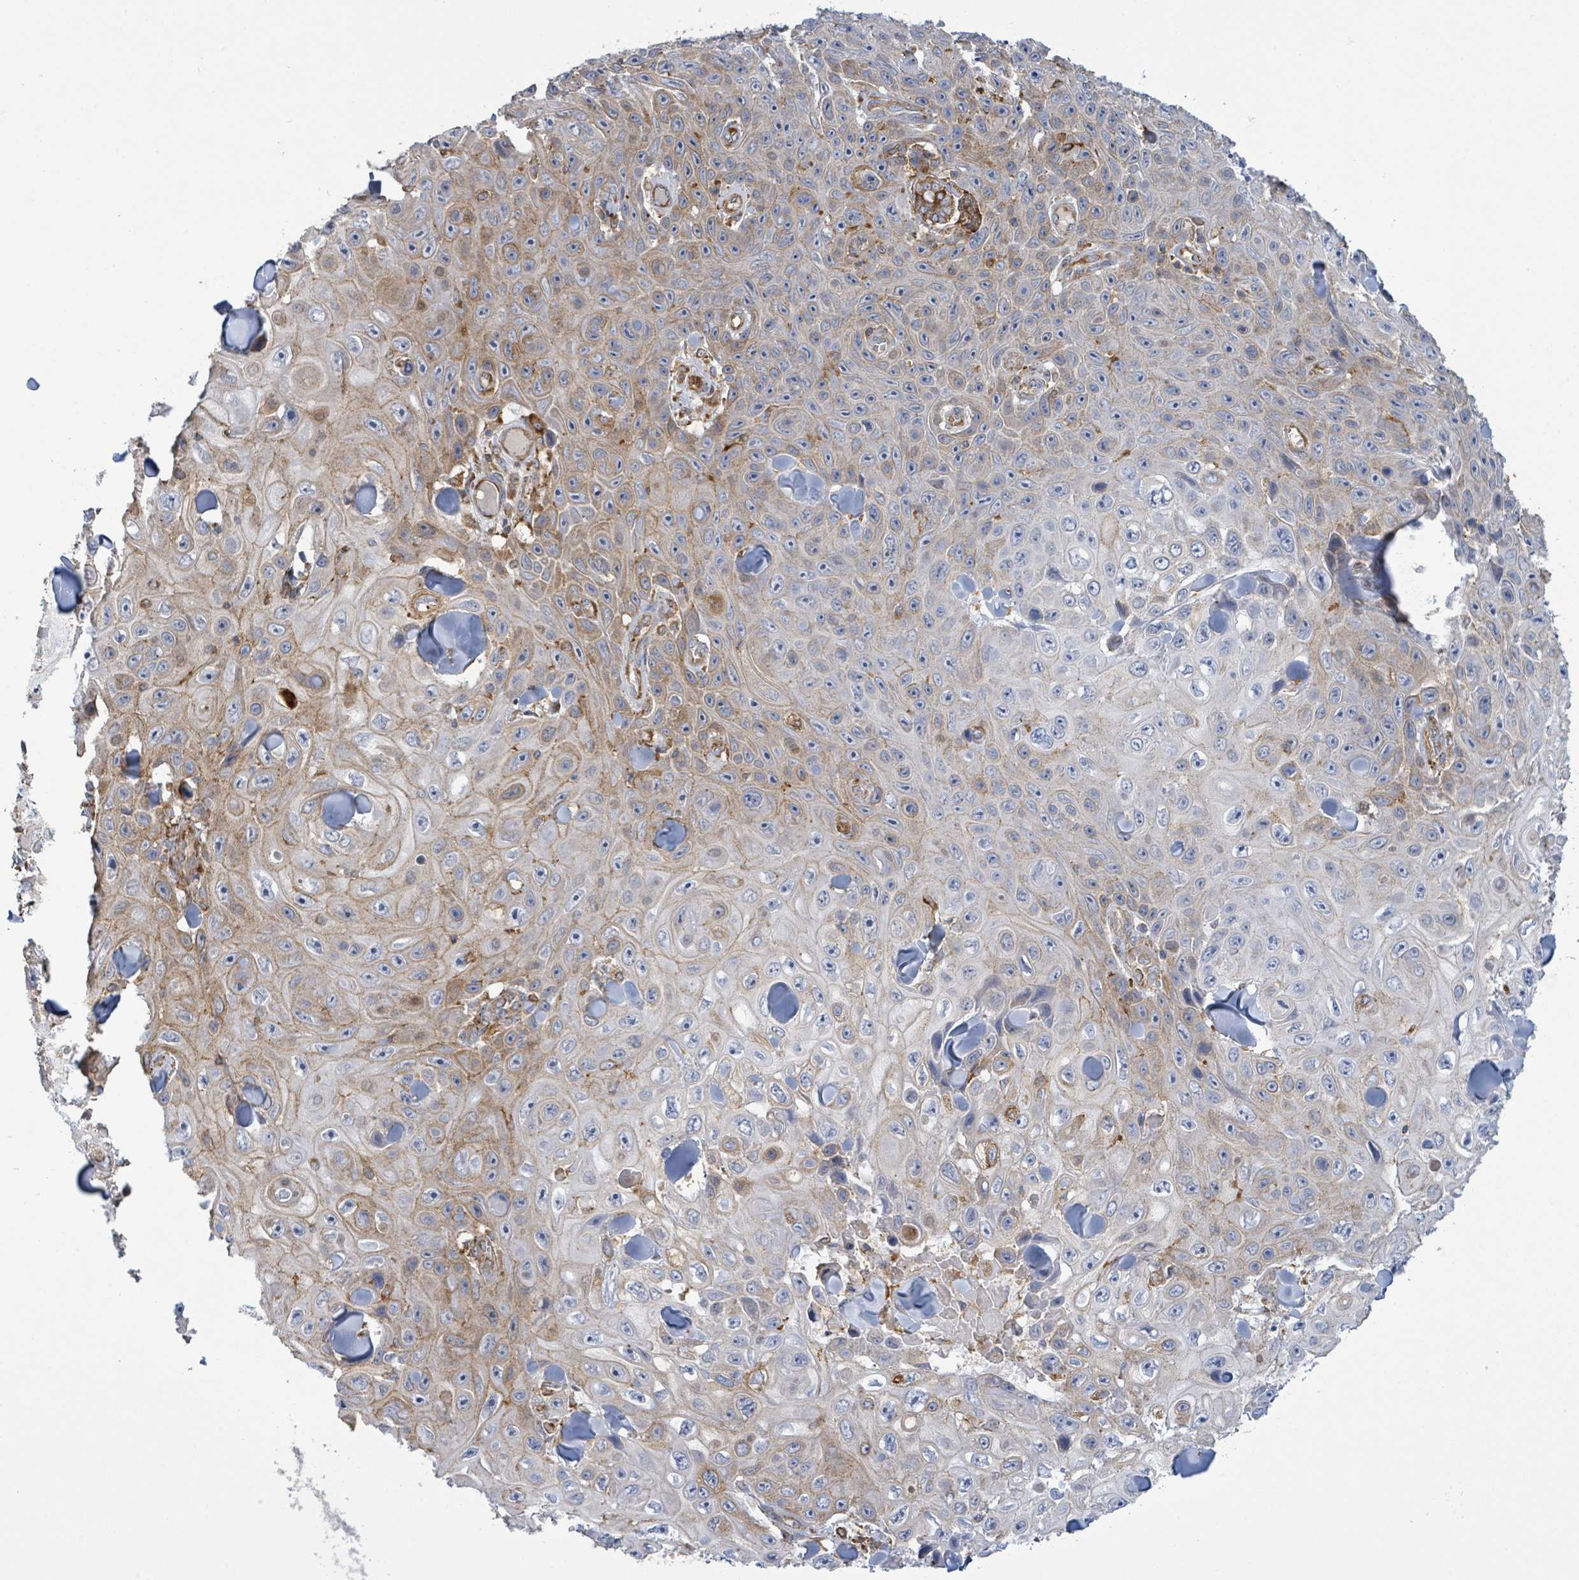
{"staining": {"intensity": "moderate", "quantity": "25%-75%", "location": "cytoplasmic/membranous"}, "tissue": "skin cancer", "cell_type": "Tumor cells", "image_type": "cancer", "snomed": [{"axis": "morphology", "description": "Squamous cell carcinoma, NOS"}, {"axis": "topography", "description": "Skin"}], "caption": "Immunohistochemical staining of human skin cancer (squamous cell carcinoma) exhibits medium levels of moderate cytoplasmic/membranous staining in about 25%-75% of tumor cells.", "gene": "EGFL7", "patient": {"sex": "male", "age": 82}}